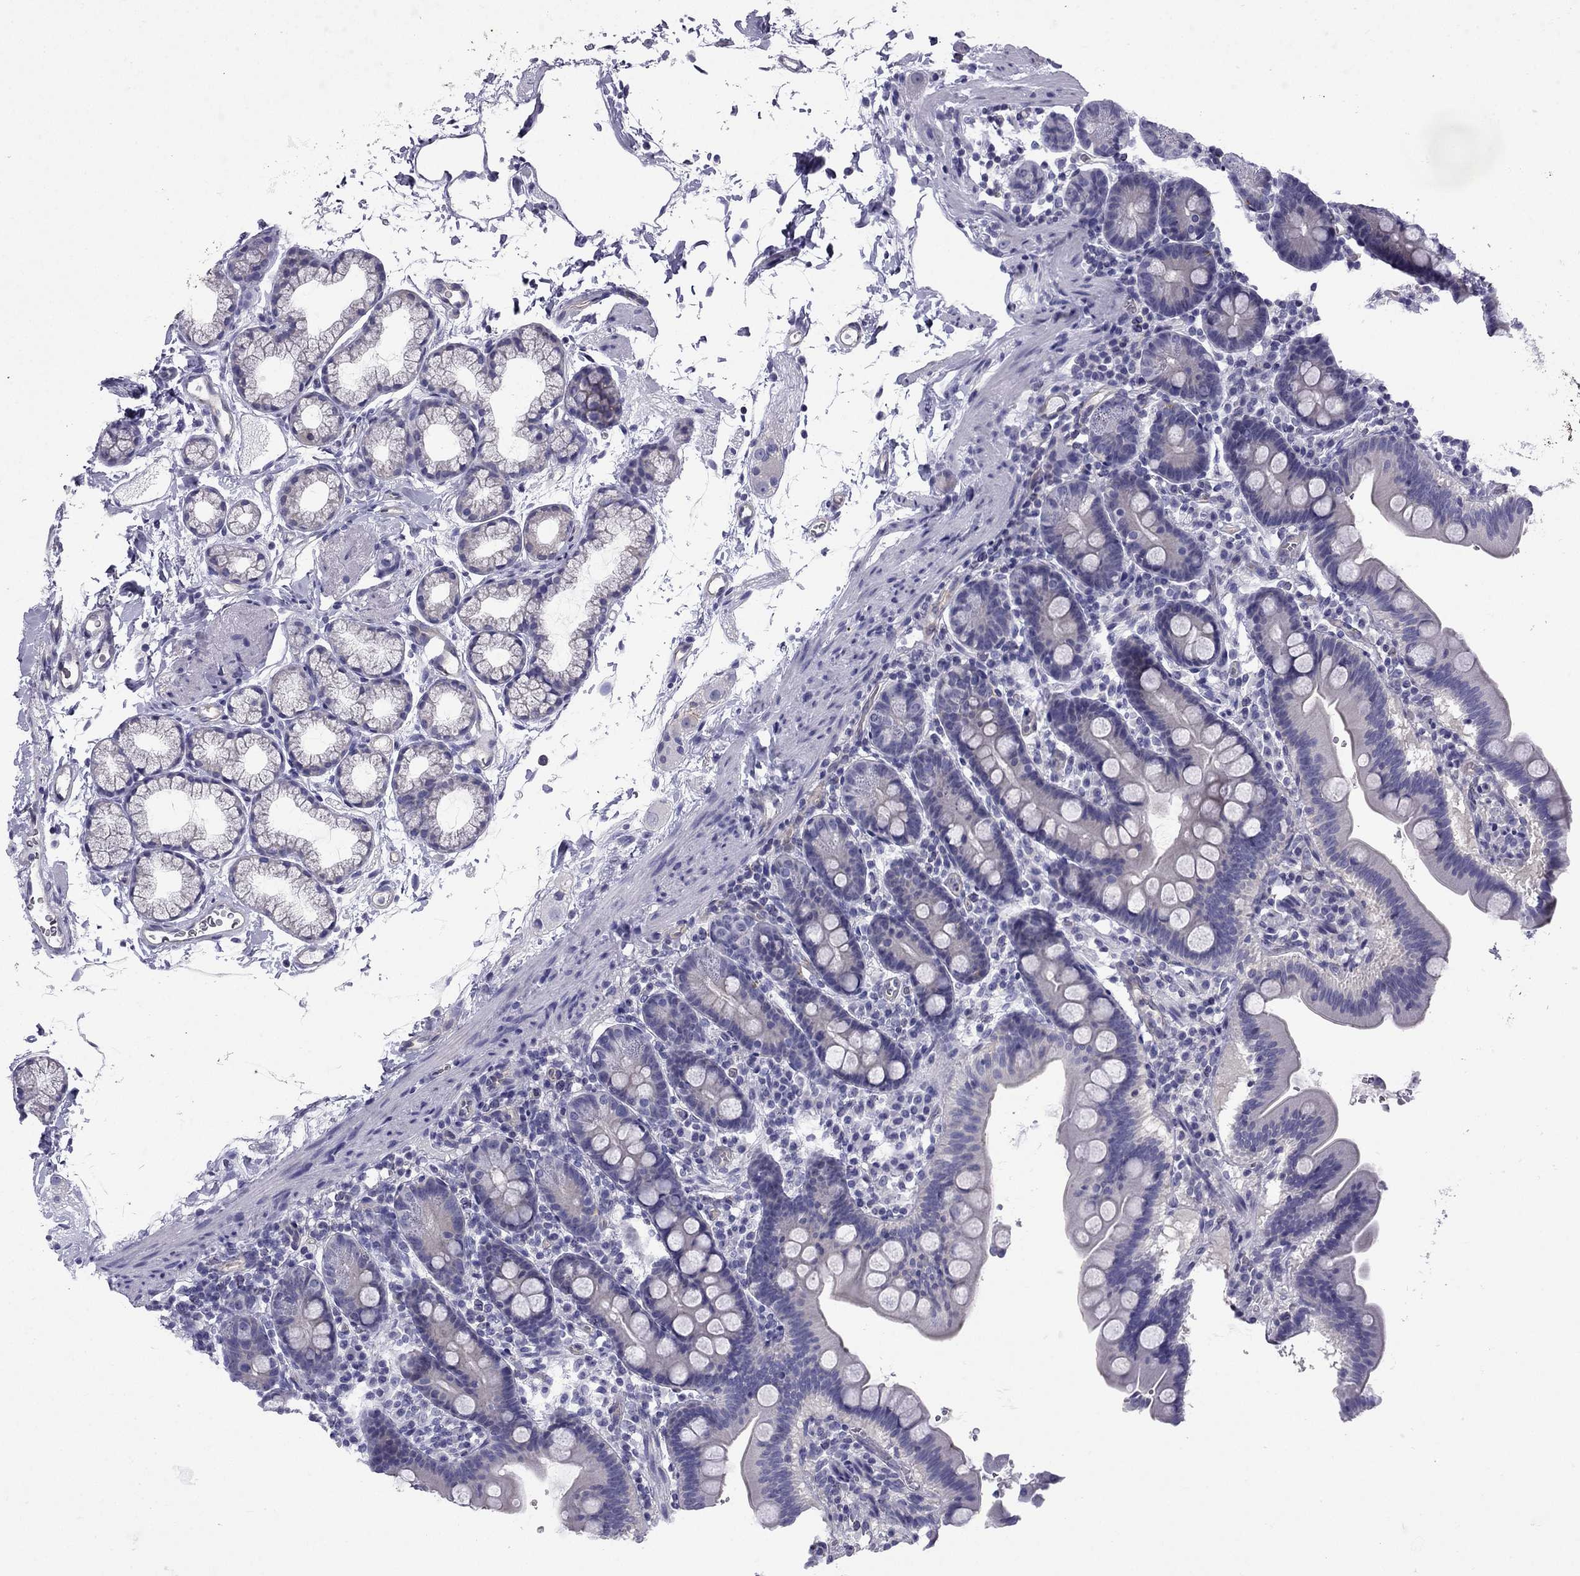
{"staining": {"intensity": "negative", "quantity": "none", "location": "none"}, "tissue": "duodenum", "cell_type": "Glandular cells", "image_type": "normal", "snomed": [{"axis": "morphology", "description": "Normal tissue, NOS"}, {"axis": "topography", "description": "Duodenum"}], "caption": "Glandular cells are negative for protein expression in unremarkable human duodenum. (Stains: DAB (3,3'-diaminobenzidine) immunohistochemistry (IHC) with hematoxylin counter stain, Microscopy: brightfield microscopy at high magnification).", "gene": "GJA8", "patient": {"sex": "male", "age": 59}}